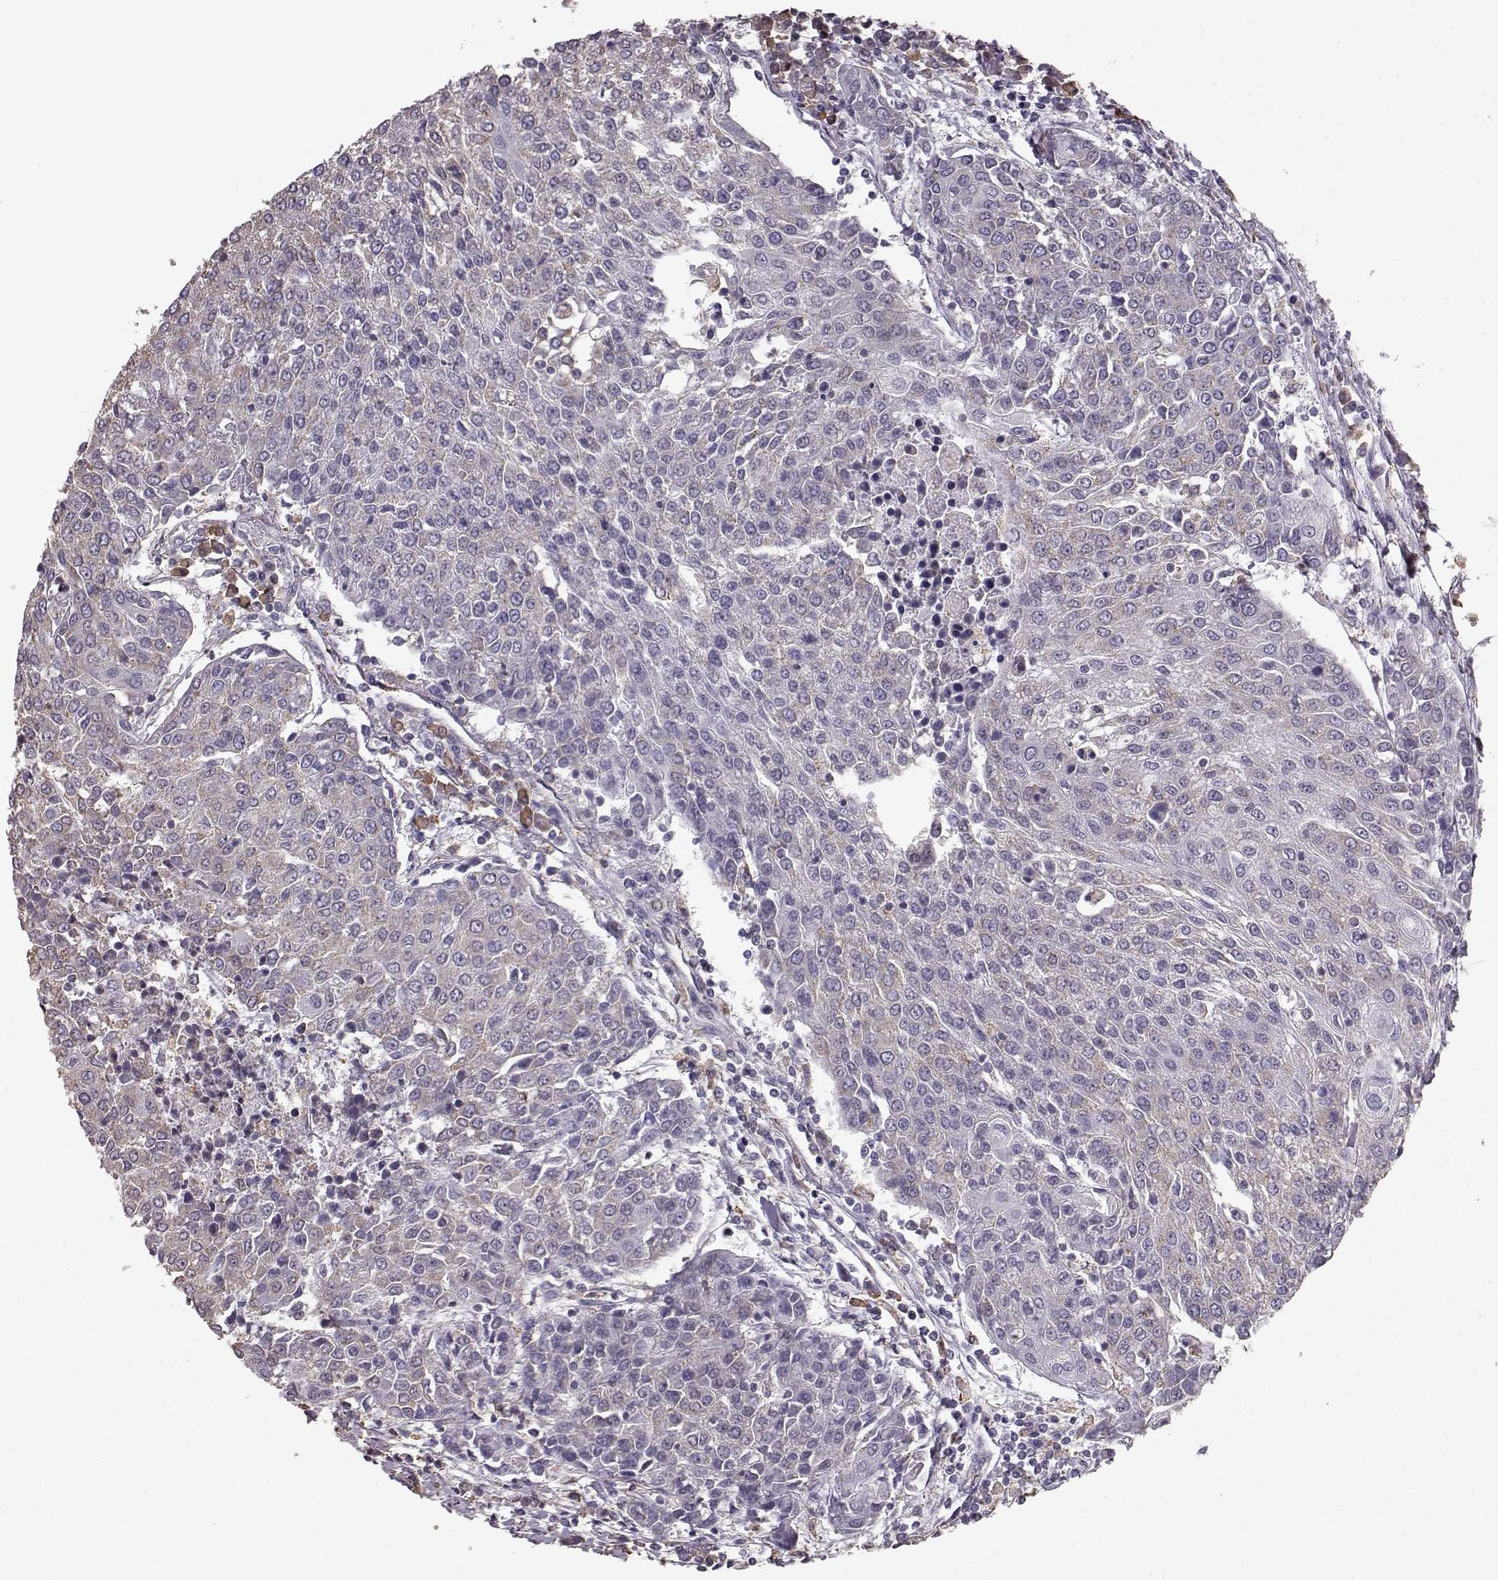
{"staining": {"intensity": "negative", "quantity": "none", "location": "none"}, "tissue": "urothelial cancer", "cell_type": "Tumor cells", "image_type": "cancer", "snomed": [{"axis": "morphology", "description": "Urothelial carcinoma, High grade"}, {"axis": "topography", "description": "Urinary bladder"}], "caption": "A histopathology image of urothelial cancer stained for a protein displays no brown staining in tumor cells. Brightfield microscopy of immunohistochemistry (IHC) stained with DAB (3,3'-diaminobenzidine) (brown) and hematoxylin (blue), captured at high magnification.", "gene": "GABRG3", "patient": {"sex": "female", "age": 85}}